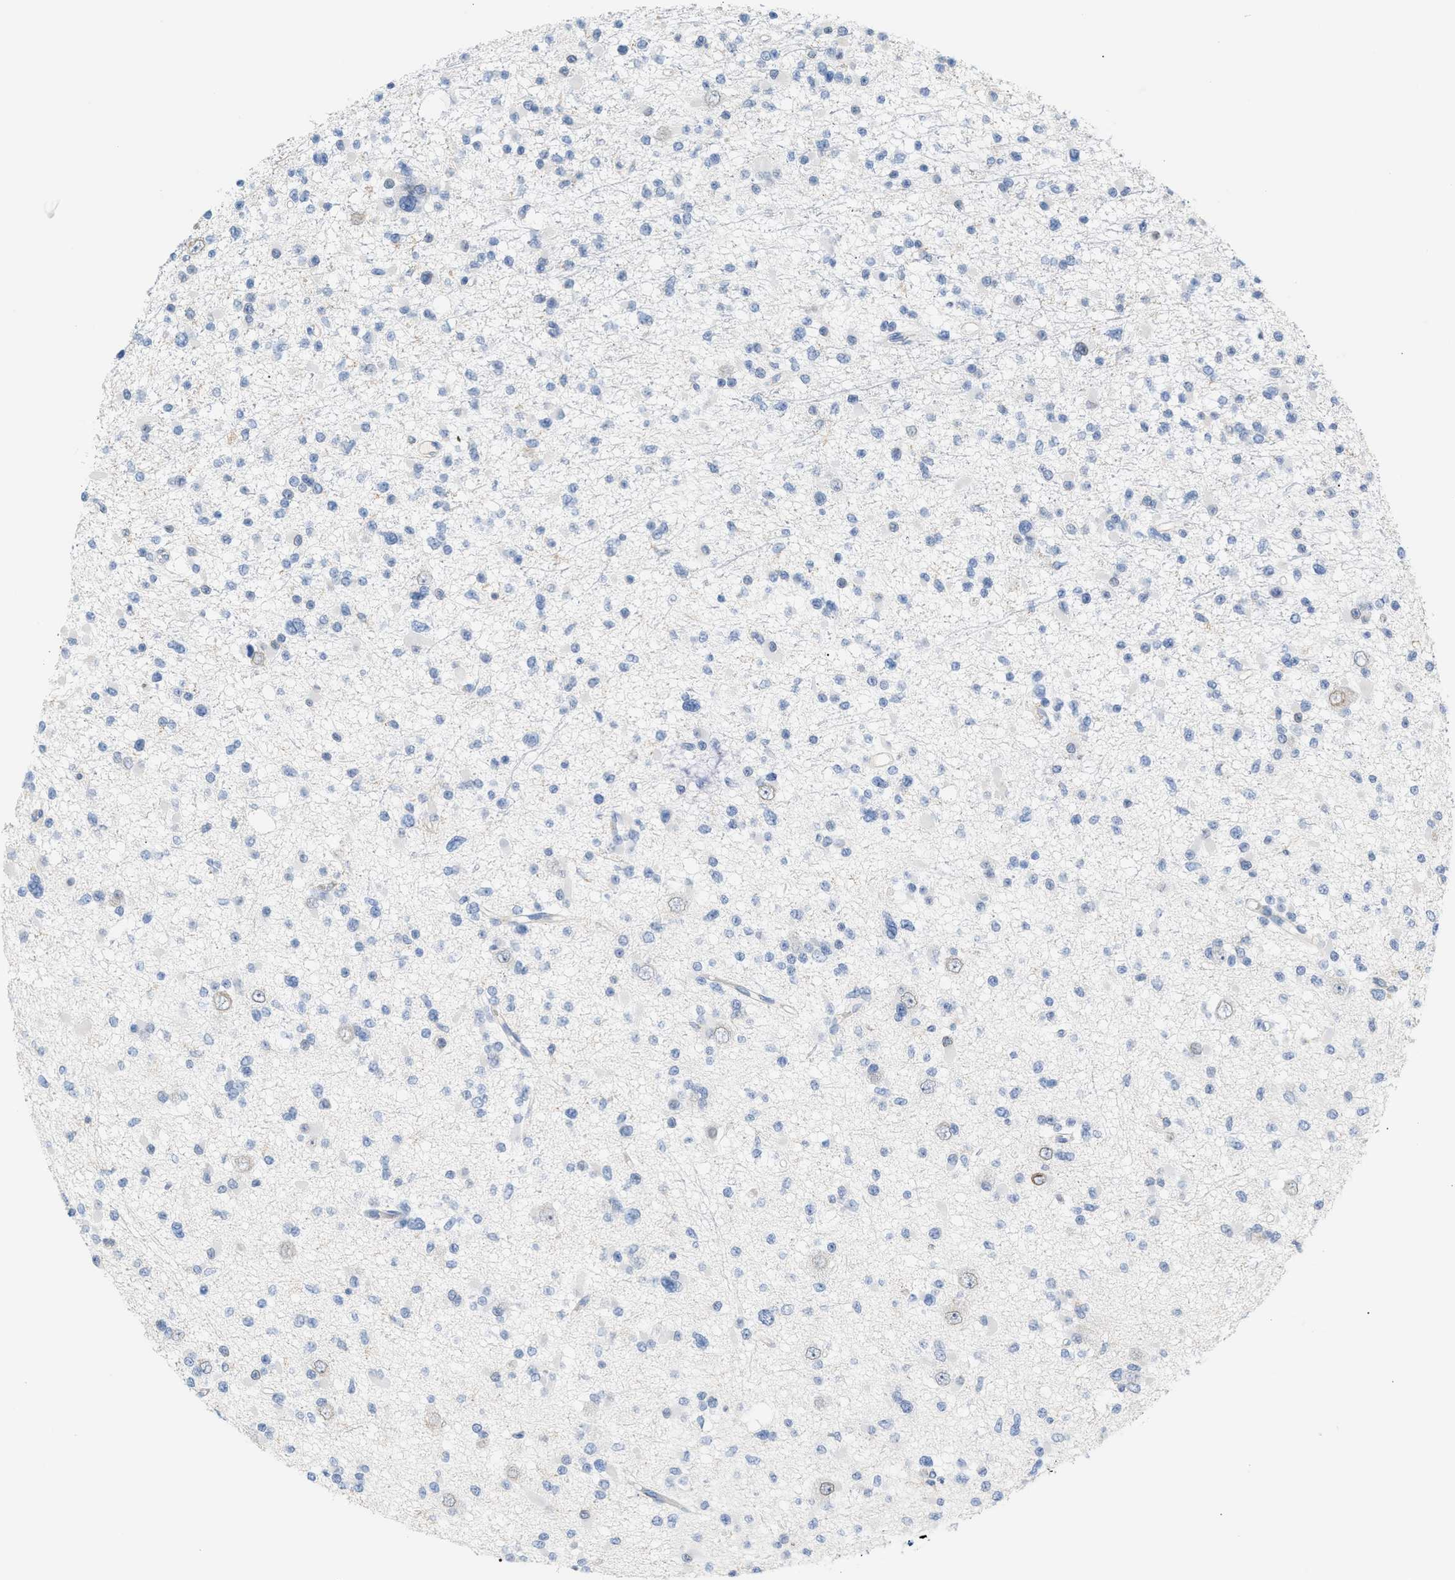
{"staining": {"intensity": "negative", "quantity": "none", "location": "none"}, "tissue": "glioma", "cell_type": "Tumor cells", "image_type": "cancer", "snomed": [{"axis": "morphology", "description": "Glioma, malignant, Low grade"}, {"axis": "topography", "description": "Brain"}], "caption": "DAB (3,3'-diaminobenzidine) immunohistochemical staining of malignant glioma (low-grade) reveals no significant positivity in tumor cells. (DAB (3,3'-diaminobenzidine) immunohistochemistry (IHC) with hematoxylin counter stain).", "gene": "LRCH1", "patient": {"sex": "female", "age": 22}}